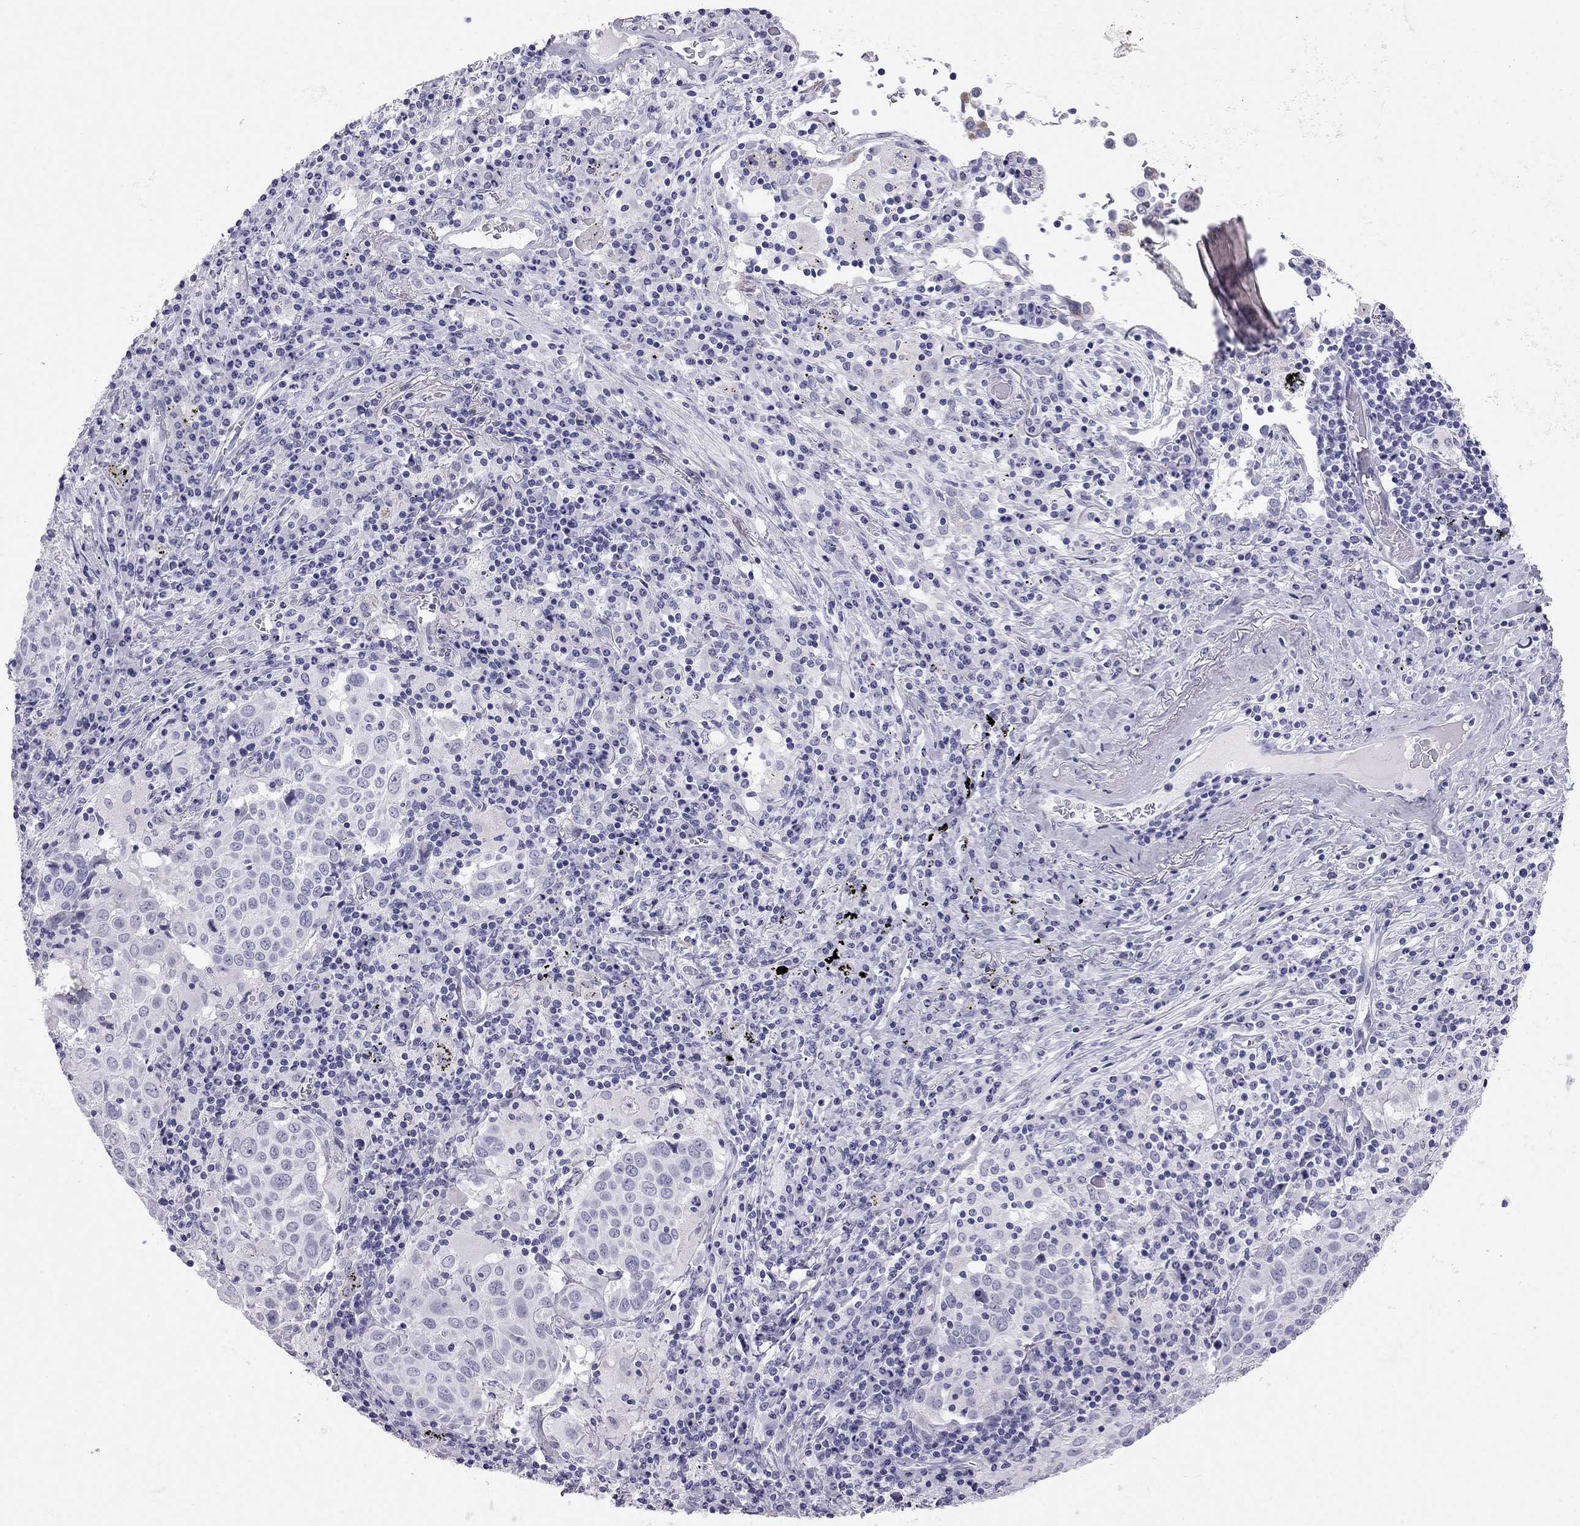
{"staining": {"intensity": "negative", "quantity": "none", "location": "none"}, "tissue": "lung cancer", "cell_type": "Tumor cells", "image_type": "cancer", "snomed": [{"axis": "morphology", "description": "Squamous cell carcinoma, NOS"}, {"axis": "topography", "description": "Lung"}], "caption": "Tumor cells are negative for protein expression in human lung squamous cell carcinoma. (Brightfield microscopy of DAB (3,3'-diaminobenzidine) immunohistochemistry at high magnification).", "gene": "TRPM3", "patient": {"sex": "male", "age": 57}}